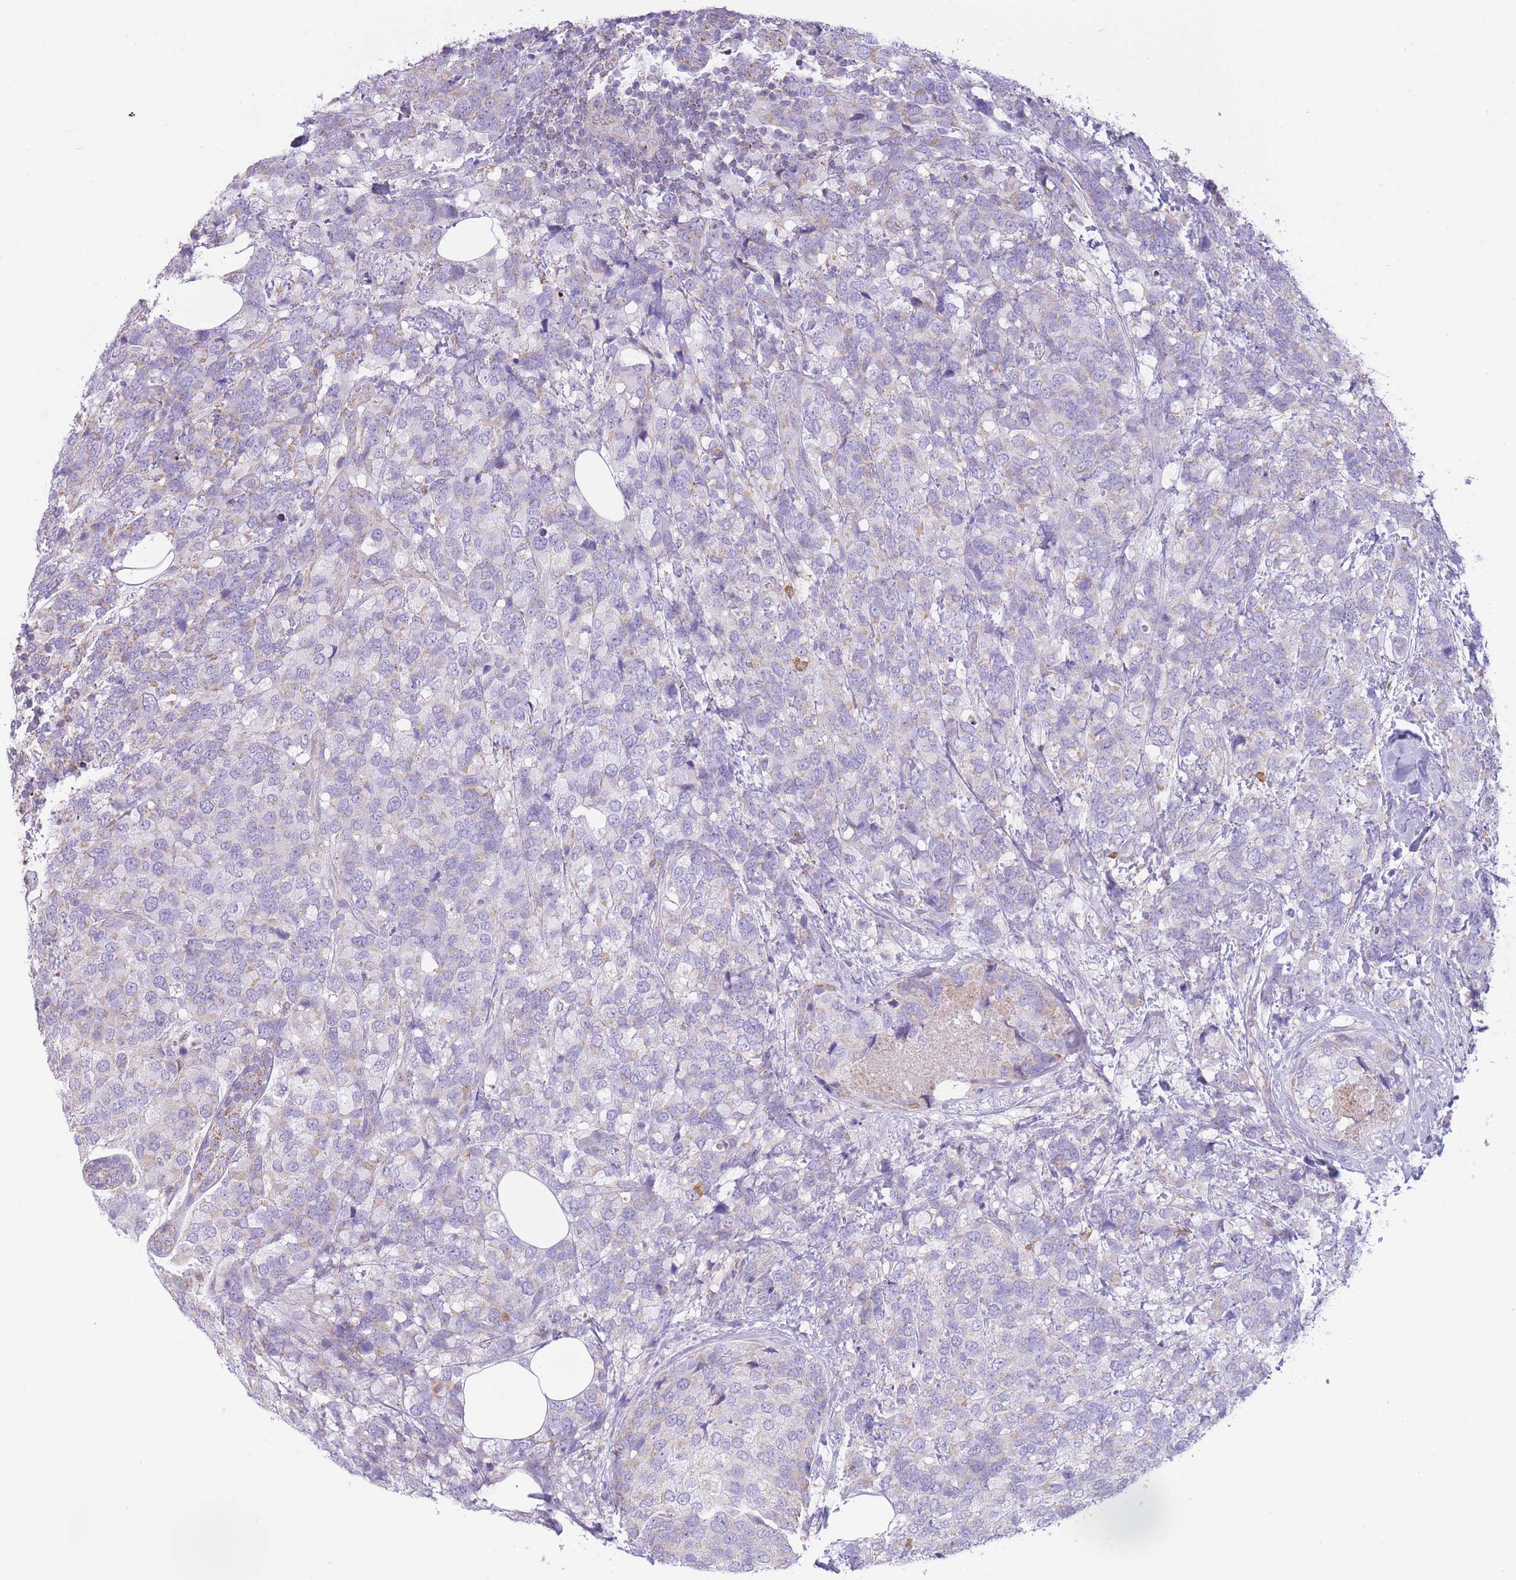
{"staining": {"intensity": "weak", "quantity": "<25%", "location": "cytoplasmic/membranous"}, "tissue": "breast cancer", "cell_type": "Tumor cells", "image_type": "cancer", "snomed": [{"axis": "morphology", "description": "Lobular carcinoma"}, {"axis": "topography", "description": "Breast"}], "caption": "IHC image of neoplastic tissue: human breast cancer (lobular carcinoma) stained with DAB (3,3'-diaminobenzidine) shows no significant protein positivity in tumor cells. Nuclei are stained in blue.", "gene": "PDHA1", "patient": {"sex": "female", "age": 59}}